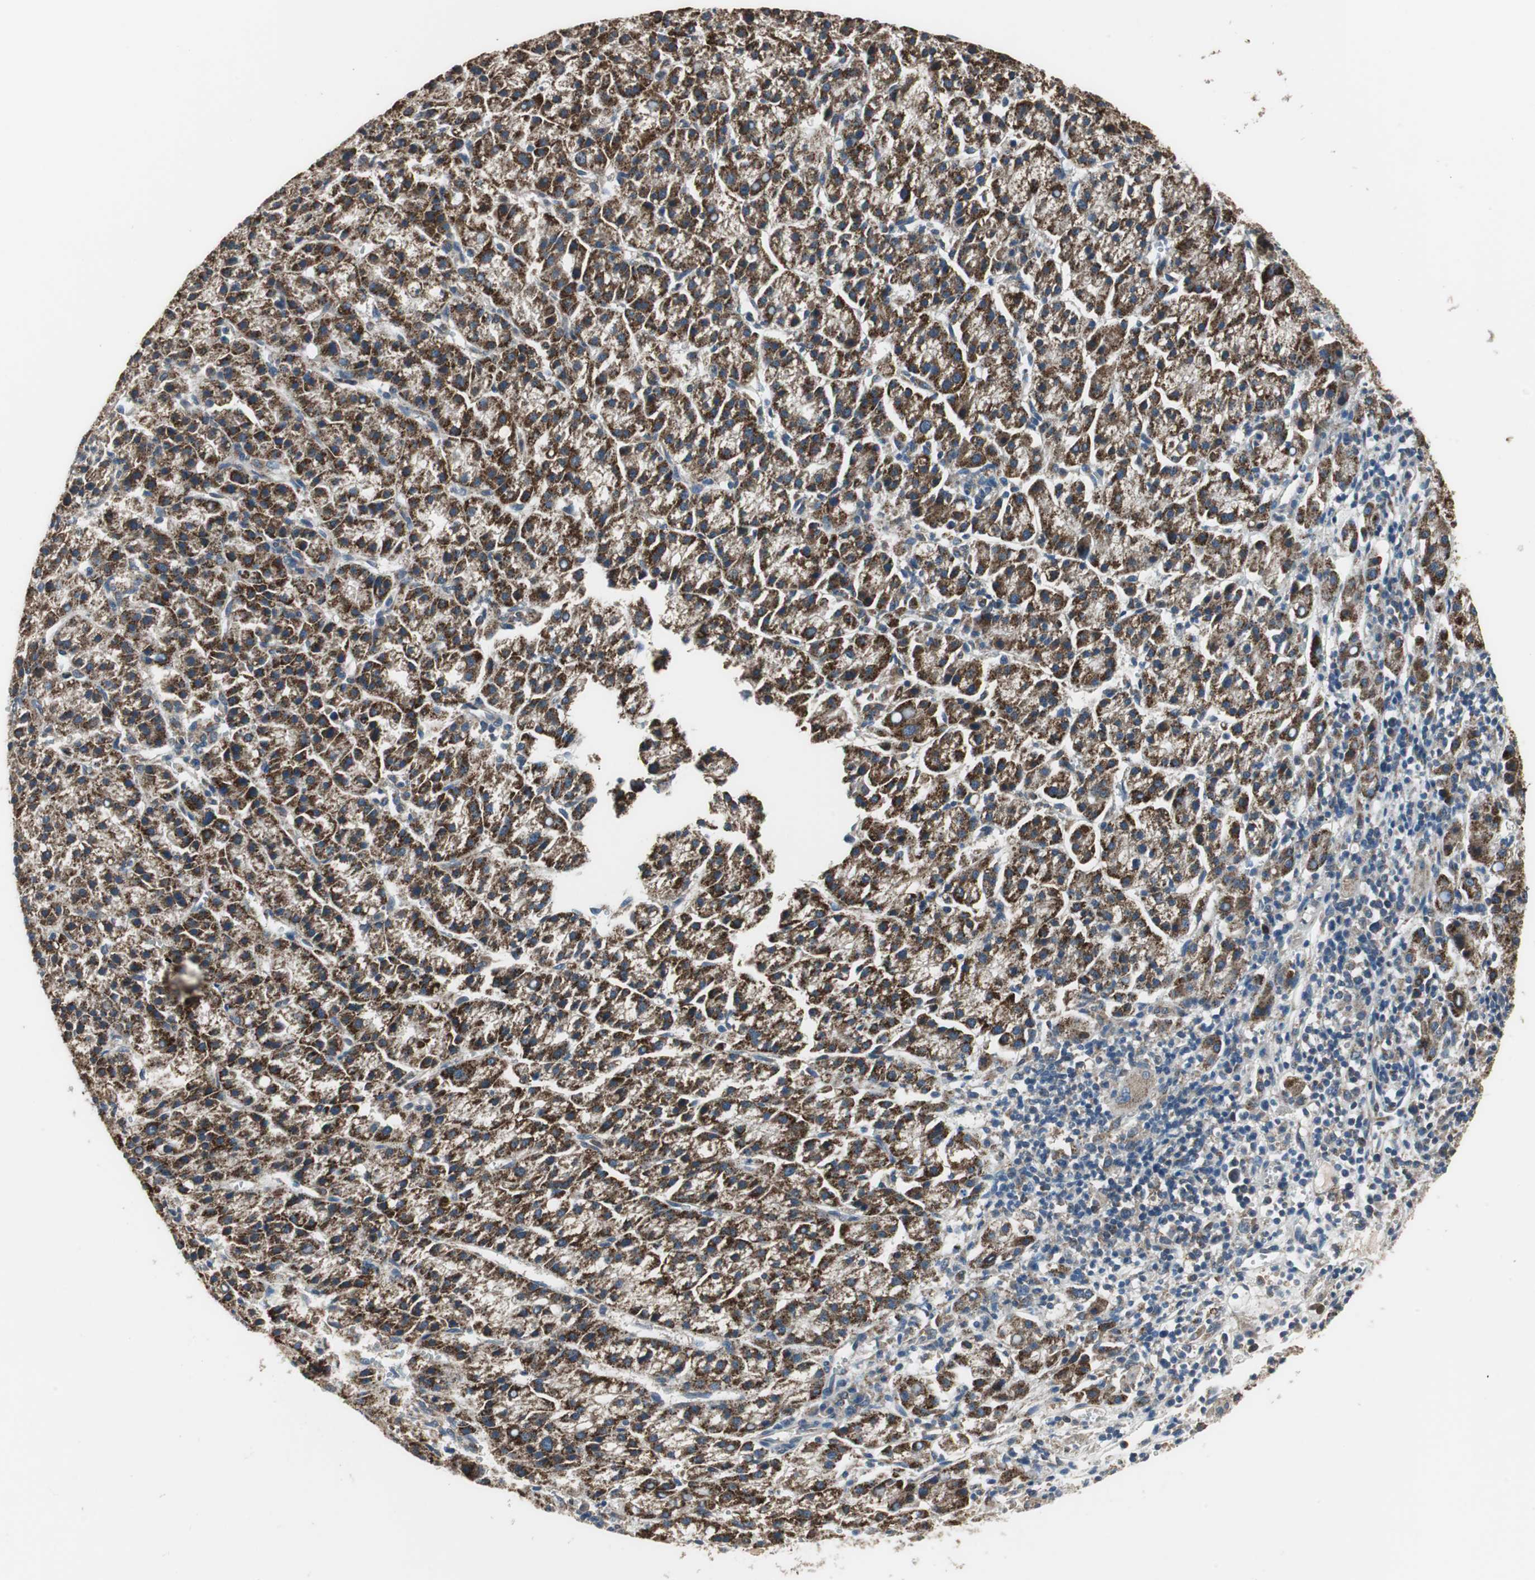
{"staining": {"intensity": "strong", "quantity": ">75%", "location": "cytoplasmic/membranous"}, "tissue": "liver cancer", "cell_type": "Tumor cells", "image_type": "cancer", "snomed": [{"axis": "morphology", "description": "Carcinoma, Hepatocellular, NOS"}, {"axis": "topography", "description": "Liver"}], "caption": "Strong cytoplasmic/membranous protein expression is identified in approximately >75% of tumor cells in liver cancer.", "gene": "PI4KB", "patient": {"sex": "female", "age": 58}}